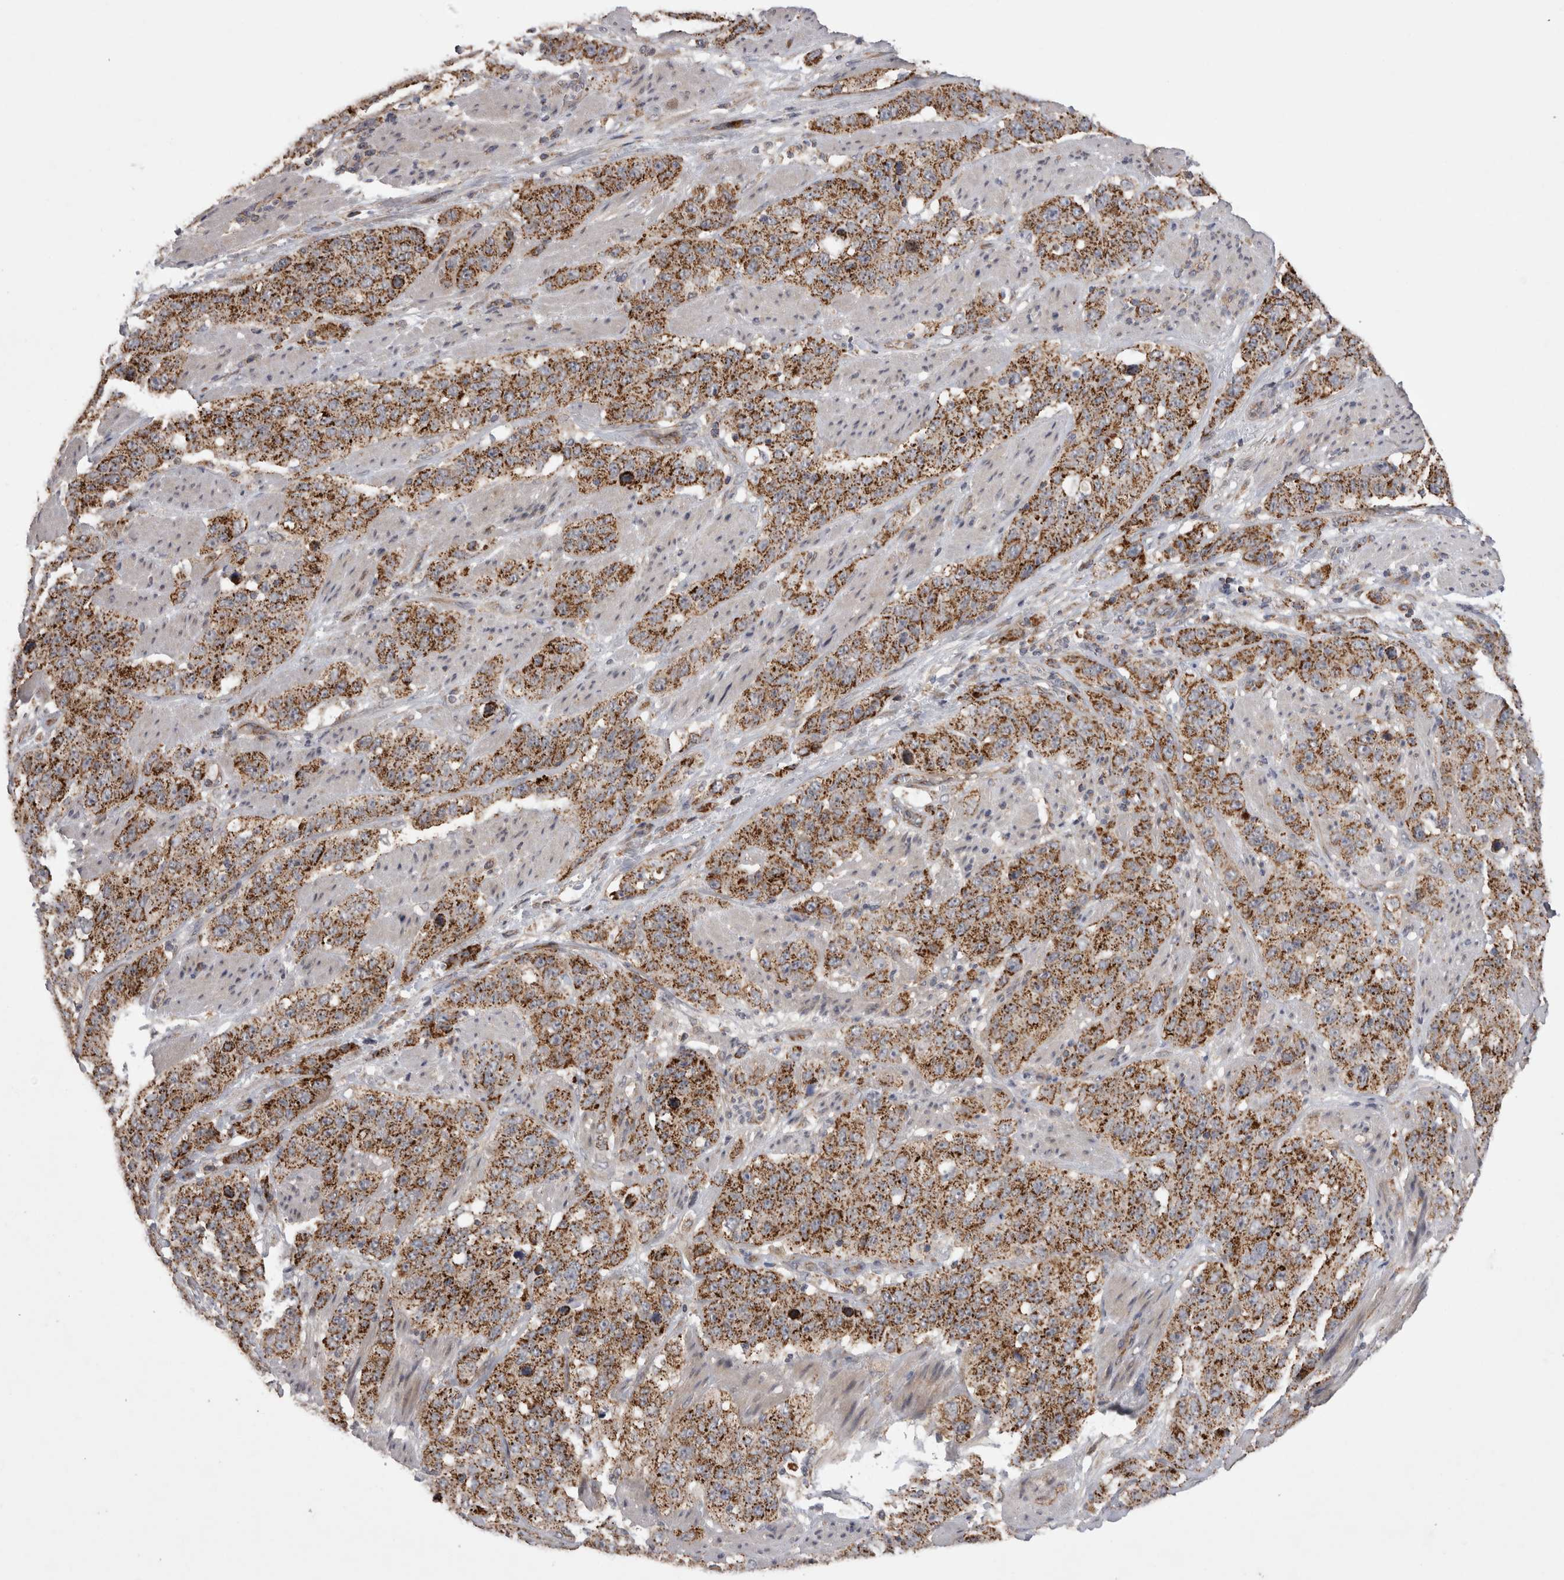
{"staining": {"intensity": "moderate", "quantity": ">75%", "location": "cytoplasmic/membranous"}, "tissue": "stomach cancer", "cell_type": "Tumor cells", "image_type": "cancer", "snomed": [{"axis": "morphology", "description": "Adenocarcinoma, NOS"}, {"axis": "topography", "description": "Stomach"}], "caption": "DAB (3,3'-diaminobenzidine) immunohistochemical staining of adenocarcinoma (stomach) displays moderate cytoplasmic/membranous protein expression in about >75% of tumor cells.", "gene": "DARS2", "patient": {"sex": "male", "age": 48}}